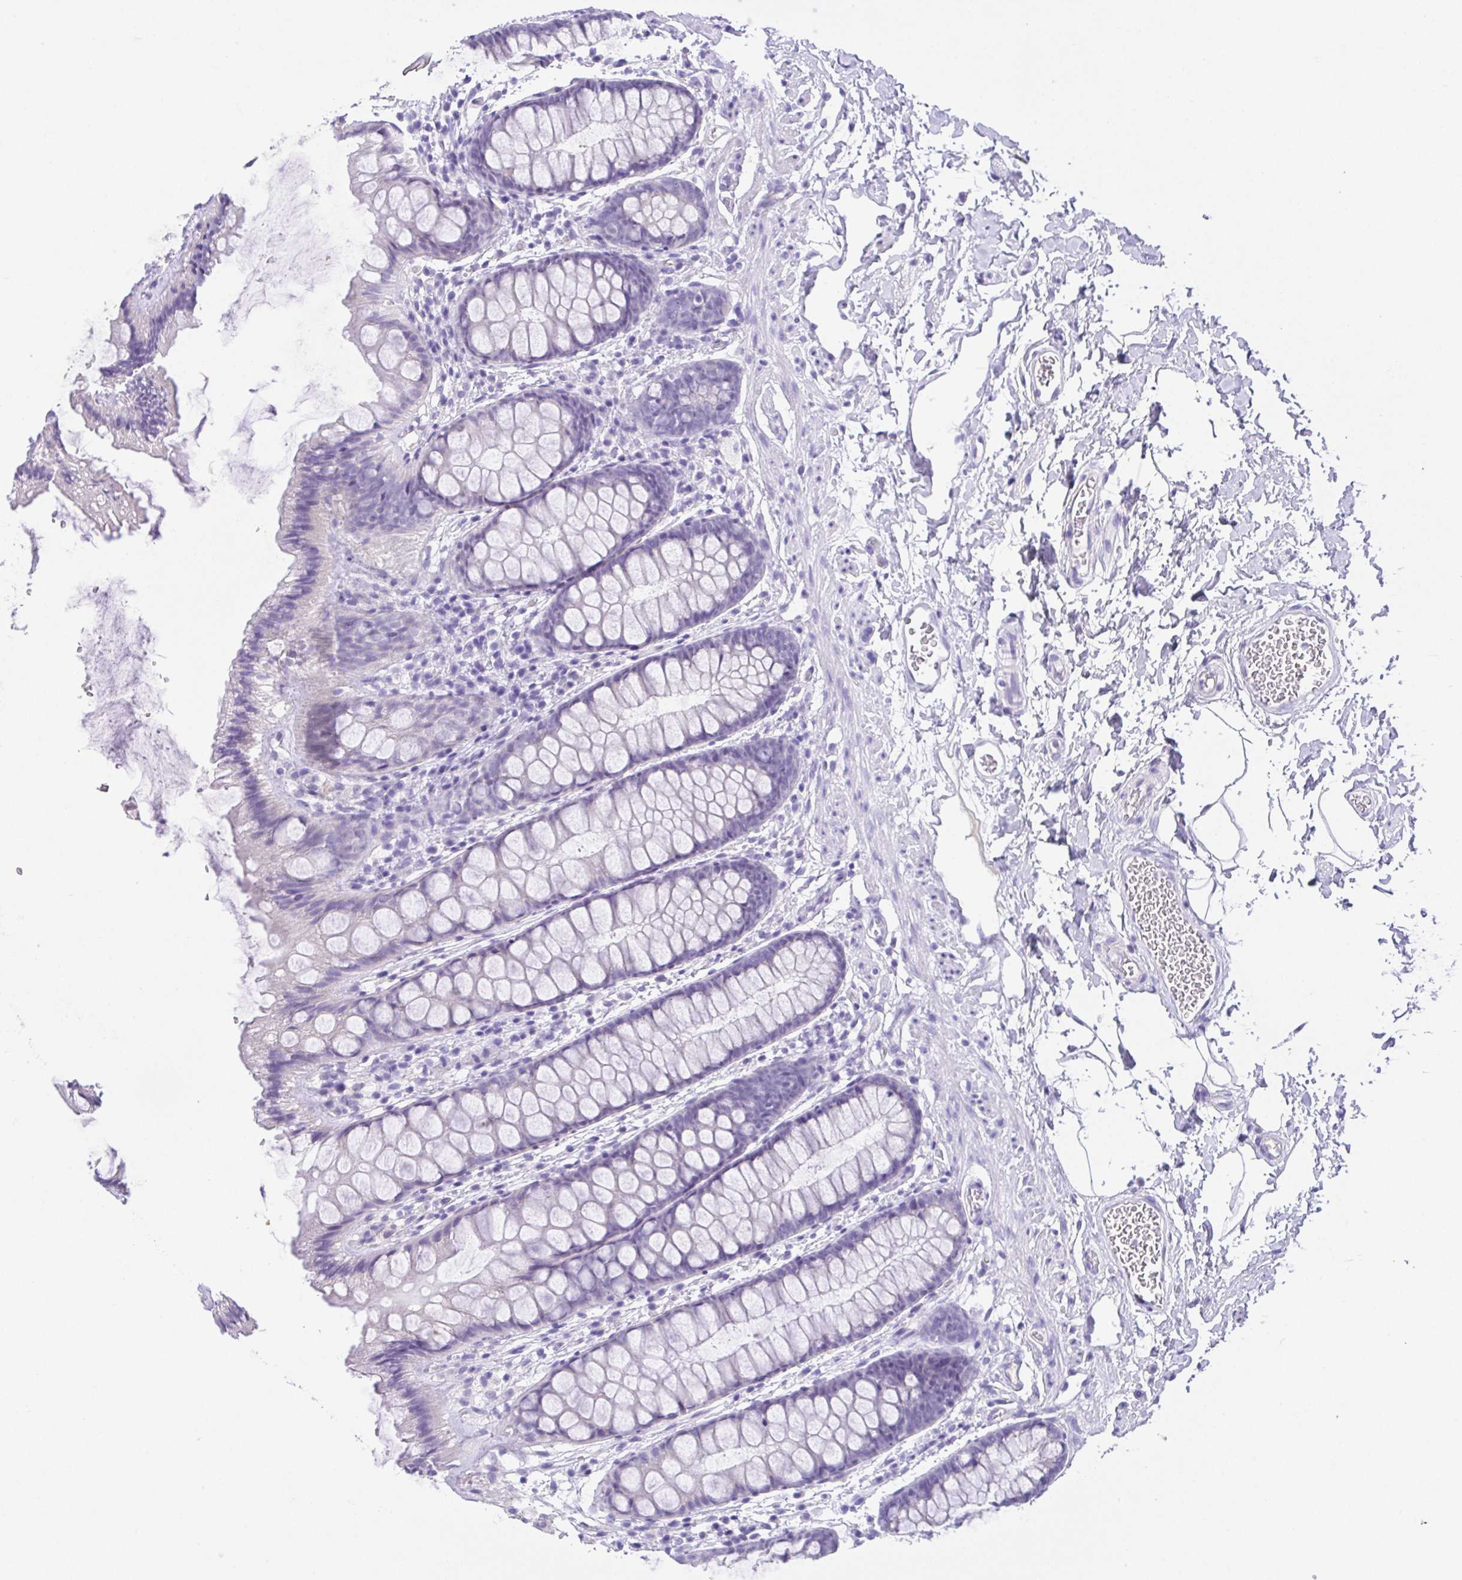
{"staining": {"intensity": "negative", "quantity": "none", "location": "none"}, "tissue": "rectum", "cell_type": "Glandular cells", "image_type": "normal", "snomed": [{"axis": "morphology", "description": "Normal tissue, NOS"}, {"axis": "topography", "description": "Rectum"}], "caption": "The micrograph exhibits no significant expression in glandular cells of rectum. (Stains: DAB (3,3'-diaminobenzidine) immunohistochemistry (IHC) with hematoxylin counter stain, Microscopy: brightfield microscopy at high magnification).", "gene": "SPATA4", "patient": {"sex": "female", "age": 62}}